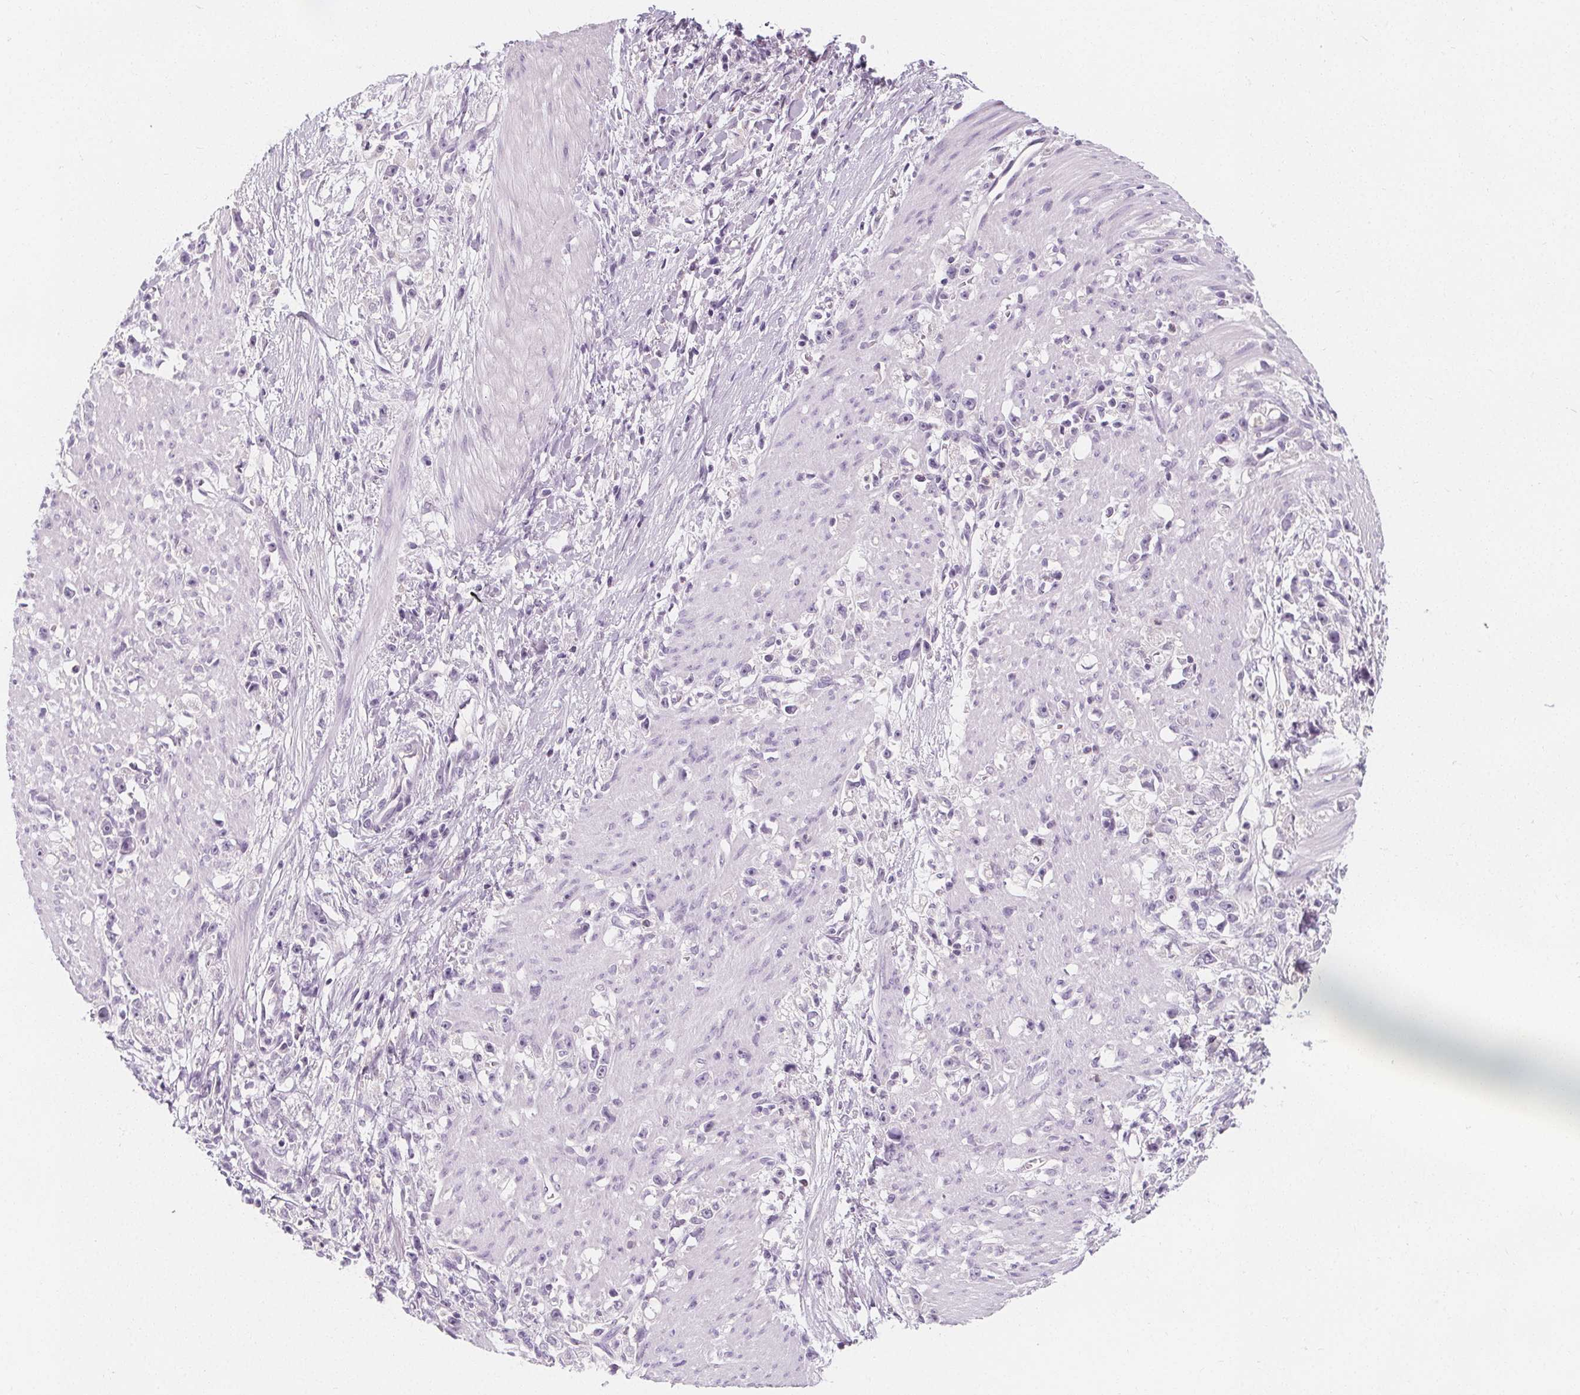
{"staining": {"intensity": "negative", "quantity": "none", "location": "none"}, "tissue": "stomach cancer", "cell_type": "Tumor cells", "image_type": "cancer", "snomed": [{"axis": "morphology", "description": "Adenocarcinoma, NOS"}, {"axis": "topography", "description": "Stomach"}], "caption": "DAB immunohistochemical staining of human stomach adenocarcinoma reveals no significant positivity in tumor cells. The staining is performed using DAB brown chromogen with nuclei counter-stained in using hematoxylin.", "gene": "UGP2", "patient": {"sex": "female", "age": 59}}